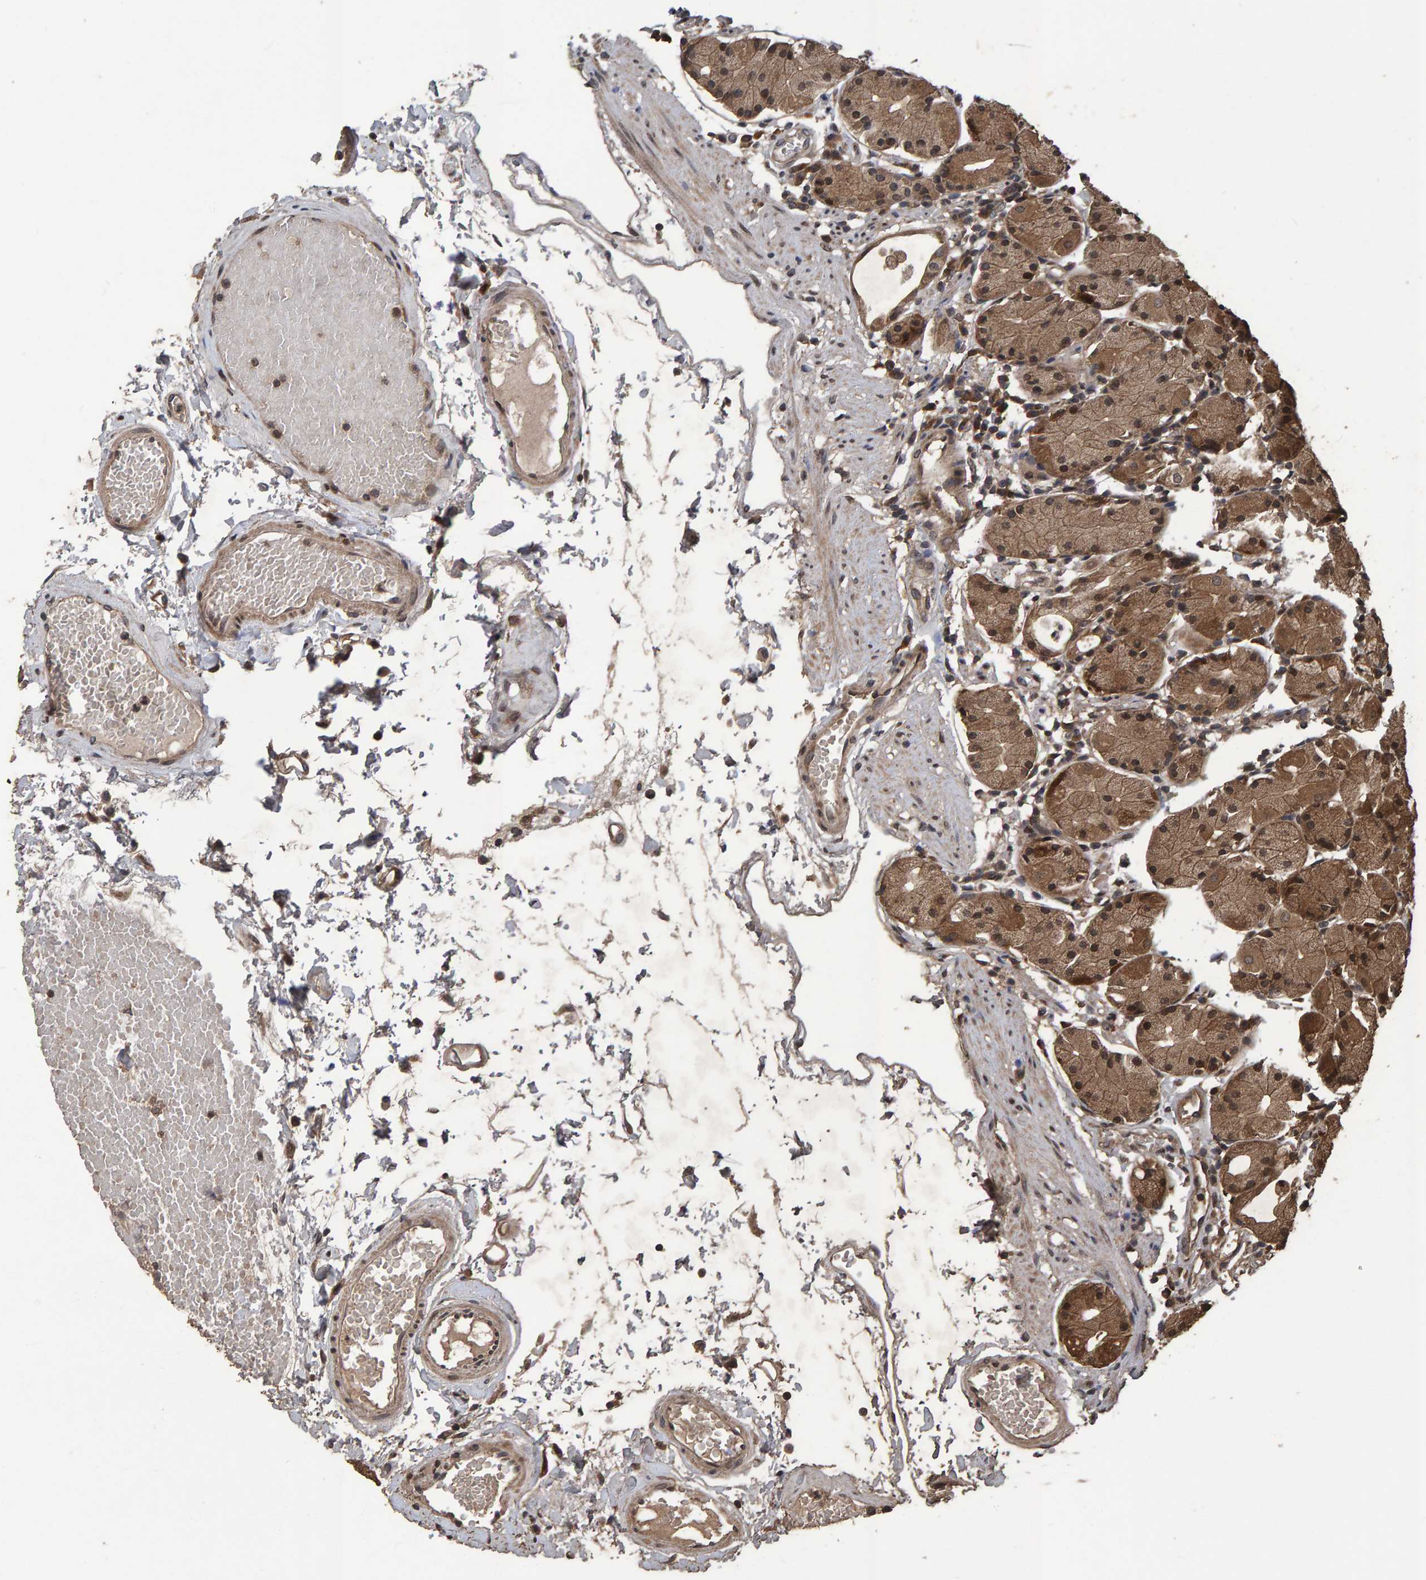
{"staining": {"intensity": "strong", "quantity": ">75%", "location": "cytoplasmic/membranous,nuclear"}, "tissue": "stomach", "cell_type": "Glandular cells", "image_type": "normal", "snomed": [{"axis": "morphology", "description": "Normal tissue, NOS"}, {"axis": "topography", "description": "Stomach"}, {"axis": "topography", "description": "Stomach, lower"}], "caption": "DAB (3,3'-diaminobenzidine) immunohistochemical staining of normal human stomach exhibits strong cytoplasmic/membranous,nuclear protein expression in approximately >75% of glandular cells. (Stains: DAB (3,3'-diaminobenzidine) in brown, nuclei in blue, Microscopy: brightfield microscopy at high magnification).", "gene": "GAB2", "patient": {"sex": "female", "age": 75}}